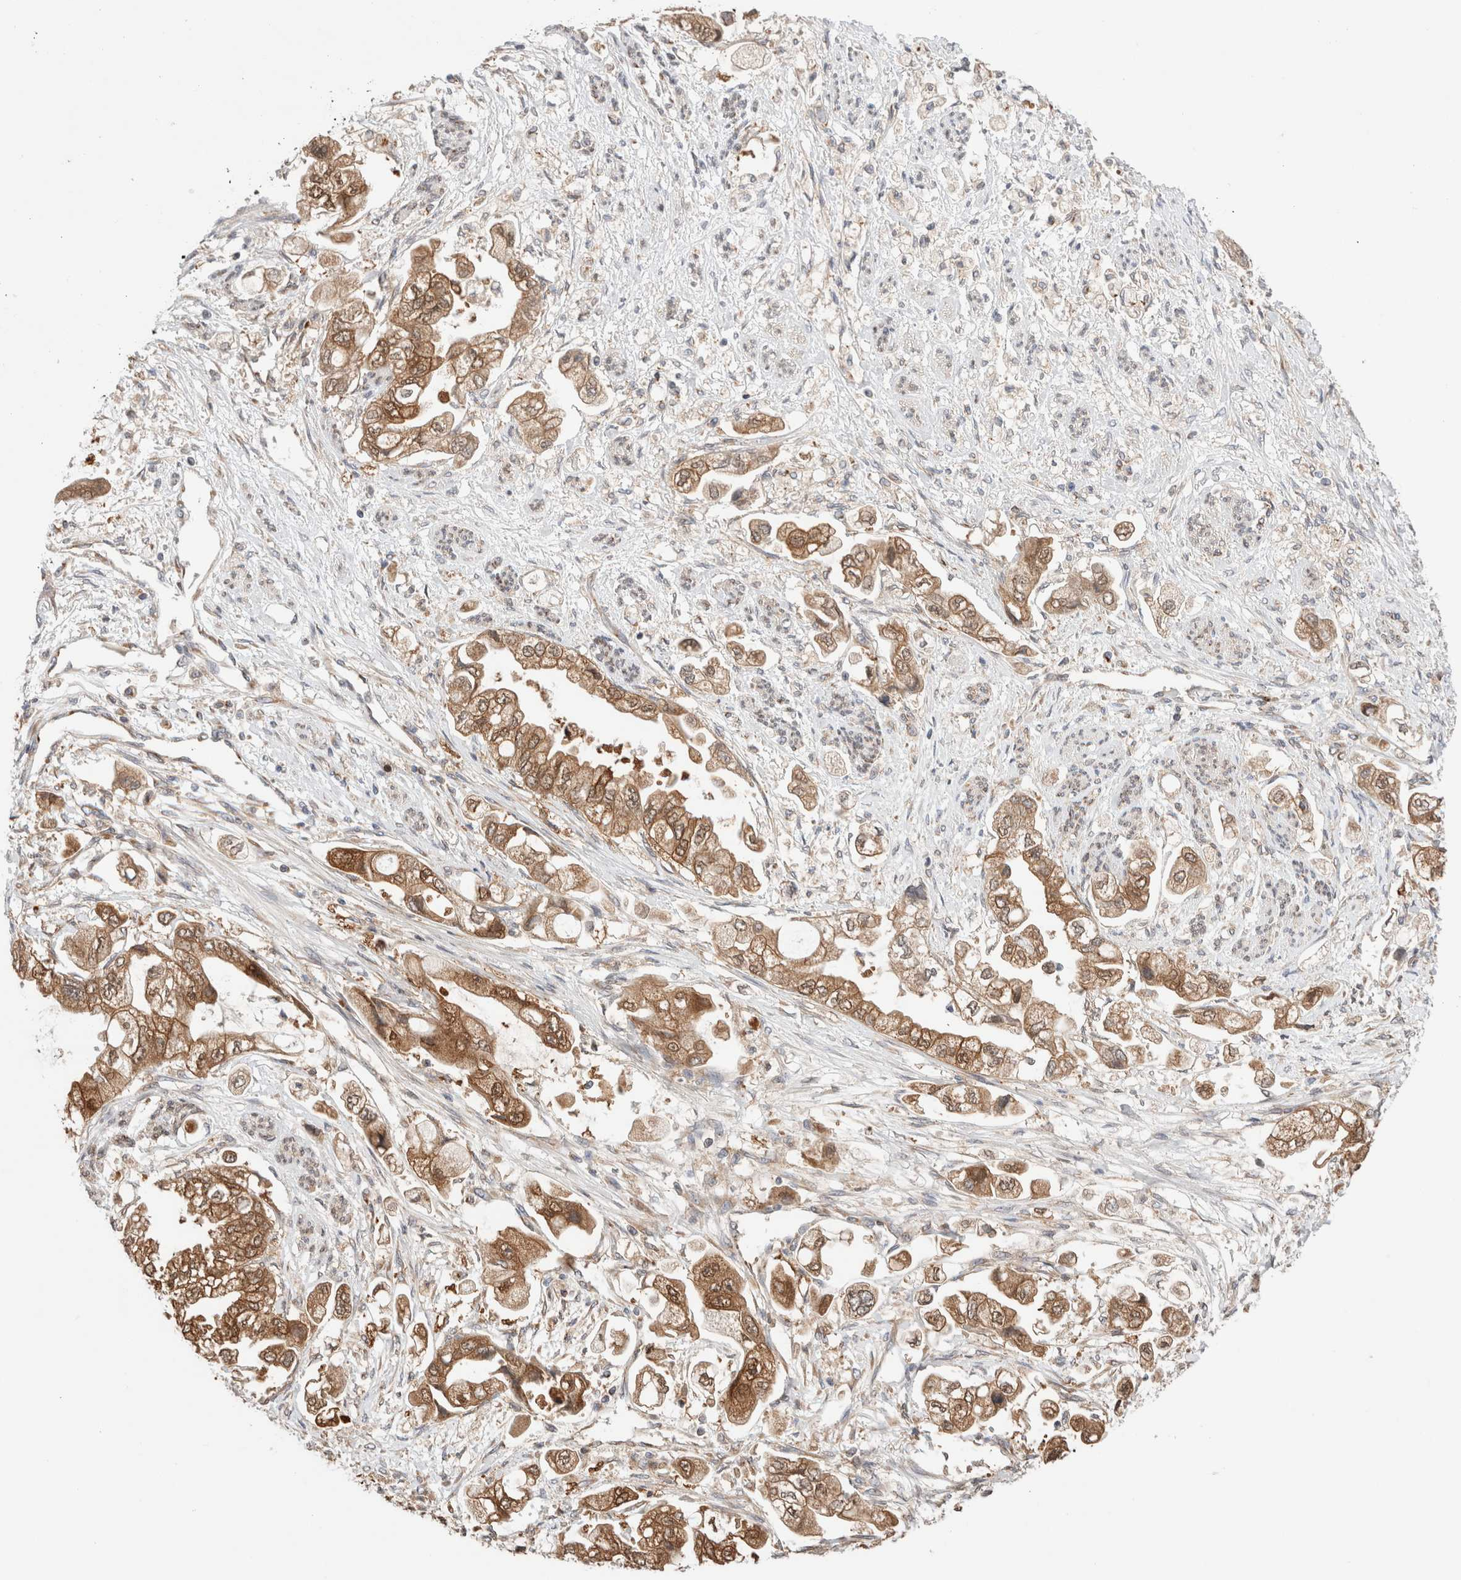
{"staining": {"intensity": "moderate", "quantity": ">75%", "location": "cytoplasmic/membranous"}, "tissue": "stomach cancer", "cell_type": "Tumor cells", "image_type": "cancer", "snomed": [{"axis": "morphology", "description": "Adenocarcinoma, NOS"}, {"axis": "topography", "description": "Stomach"}], "caption": "Immunohistochemistry (IHC) of human stomach adenocarcinoma demonstrates medium levels of moderate cytoplasmic/membranous expression in approximately >75% of tumor cells. Nuclei are stained in blue.", "gene": "LMAN2L", "patient": {"sex": "male", "age": 62}}